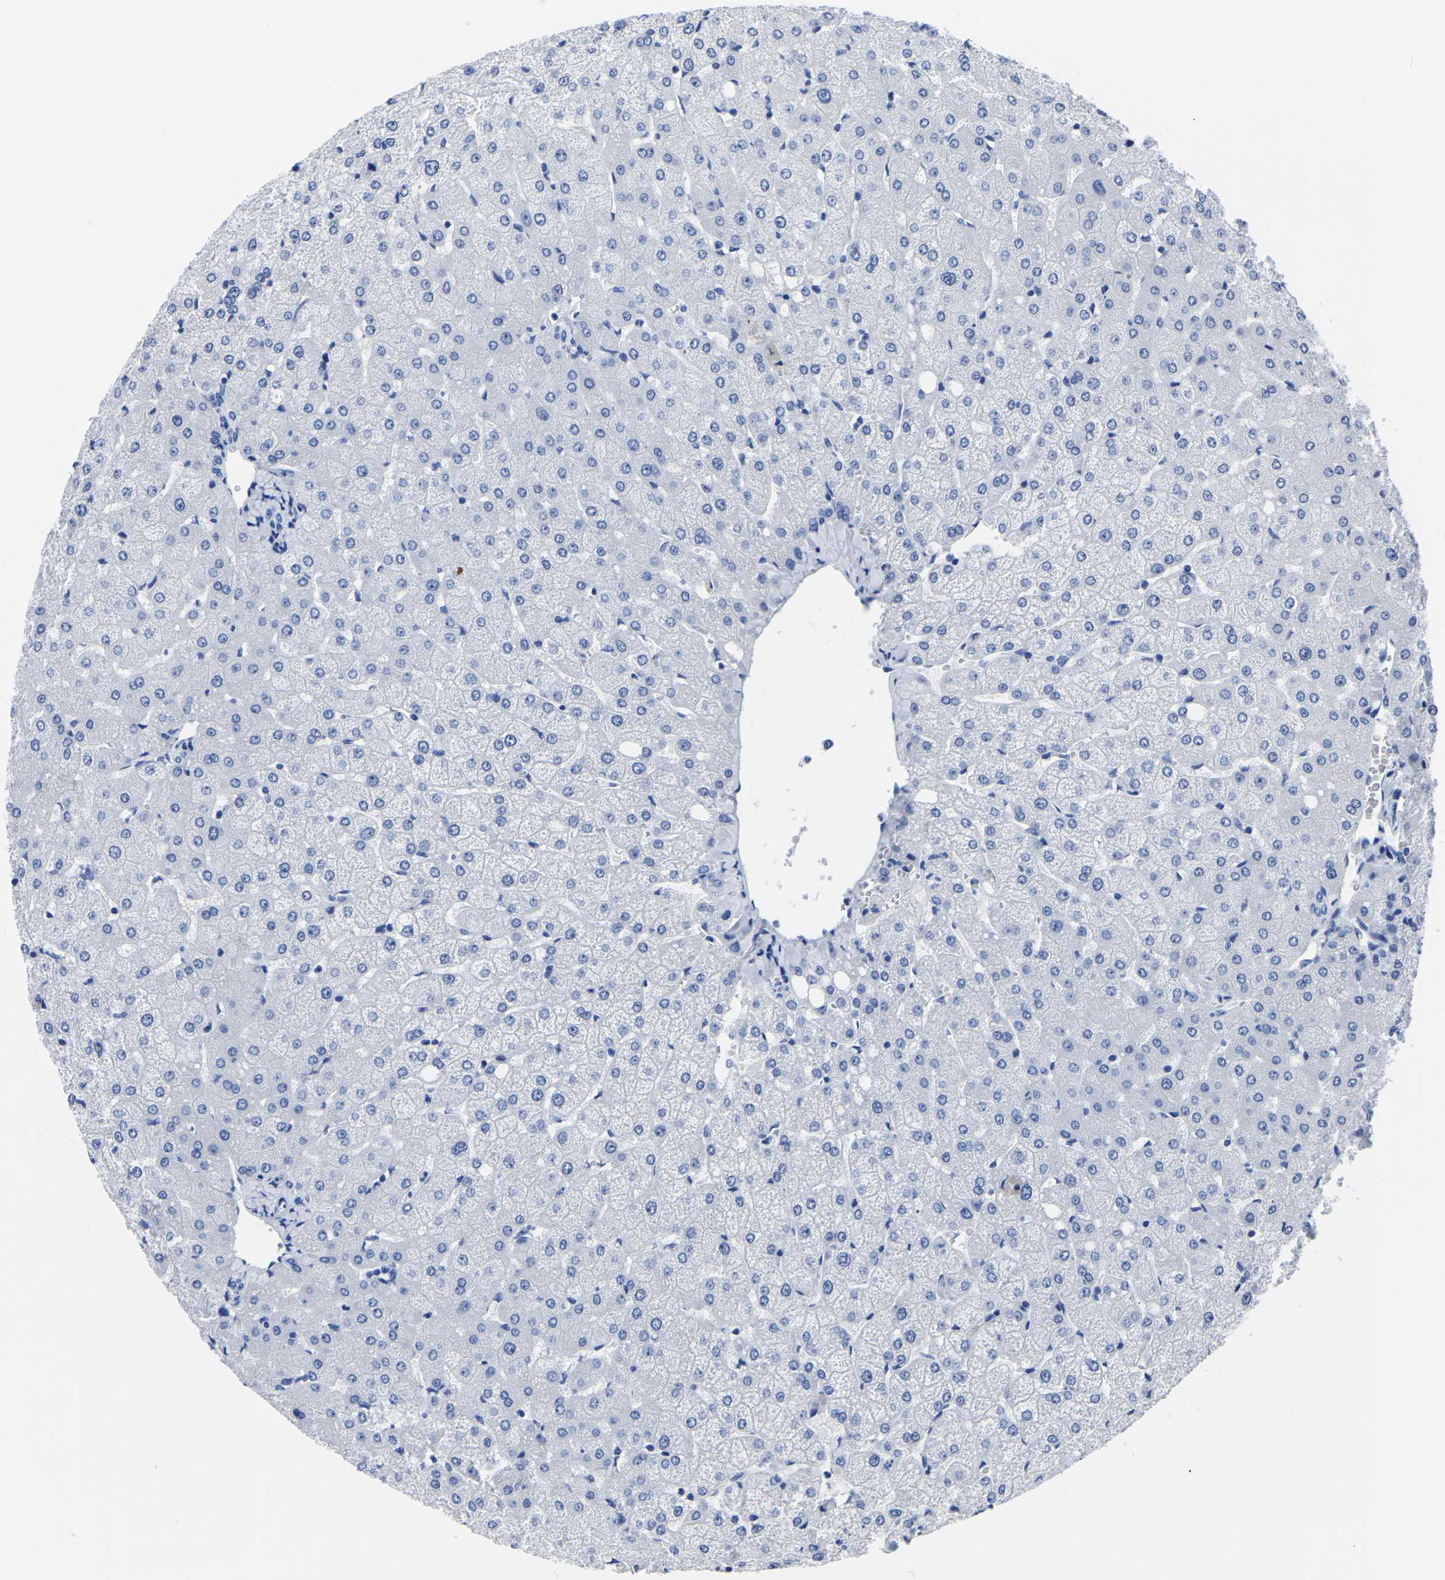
{"staining": {"intensity": "negative", "quantity": "none", "location": "none"}, "tissue": "liver", "cell_type": "Cholangiocytes", "image_type": "normal", "snomed": [{"axis": "morphology", "description": "Normal tissue, NOS"}, {"axis": "topography", "description": "Liver"}], "caption": "This is an IHC histopathology image of normal human liver. There is no expression in cholangiocytes.", "gene": "IMPG2", "patient": {"sex": "female", "age": 54}}